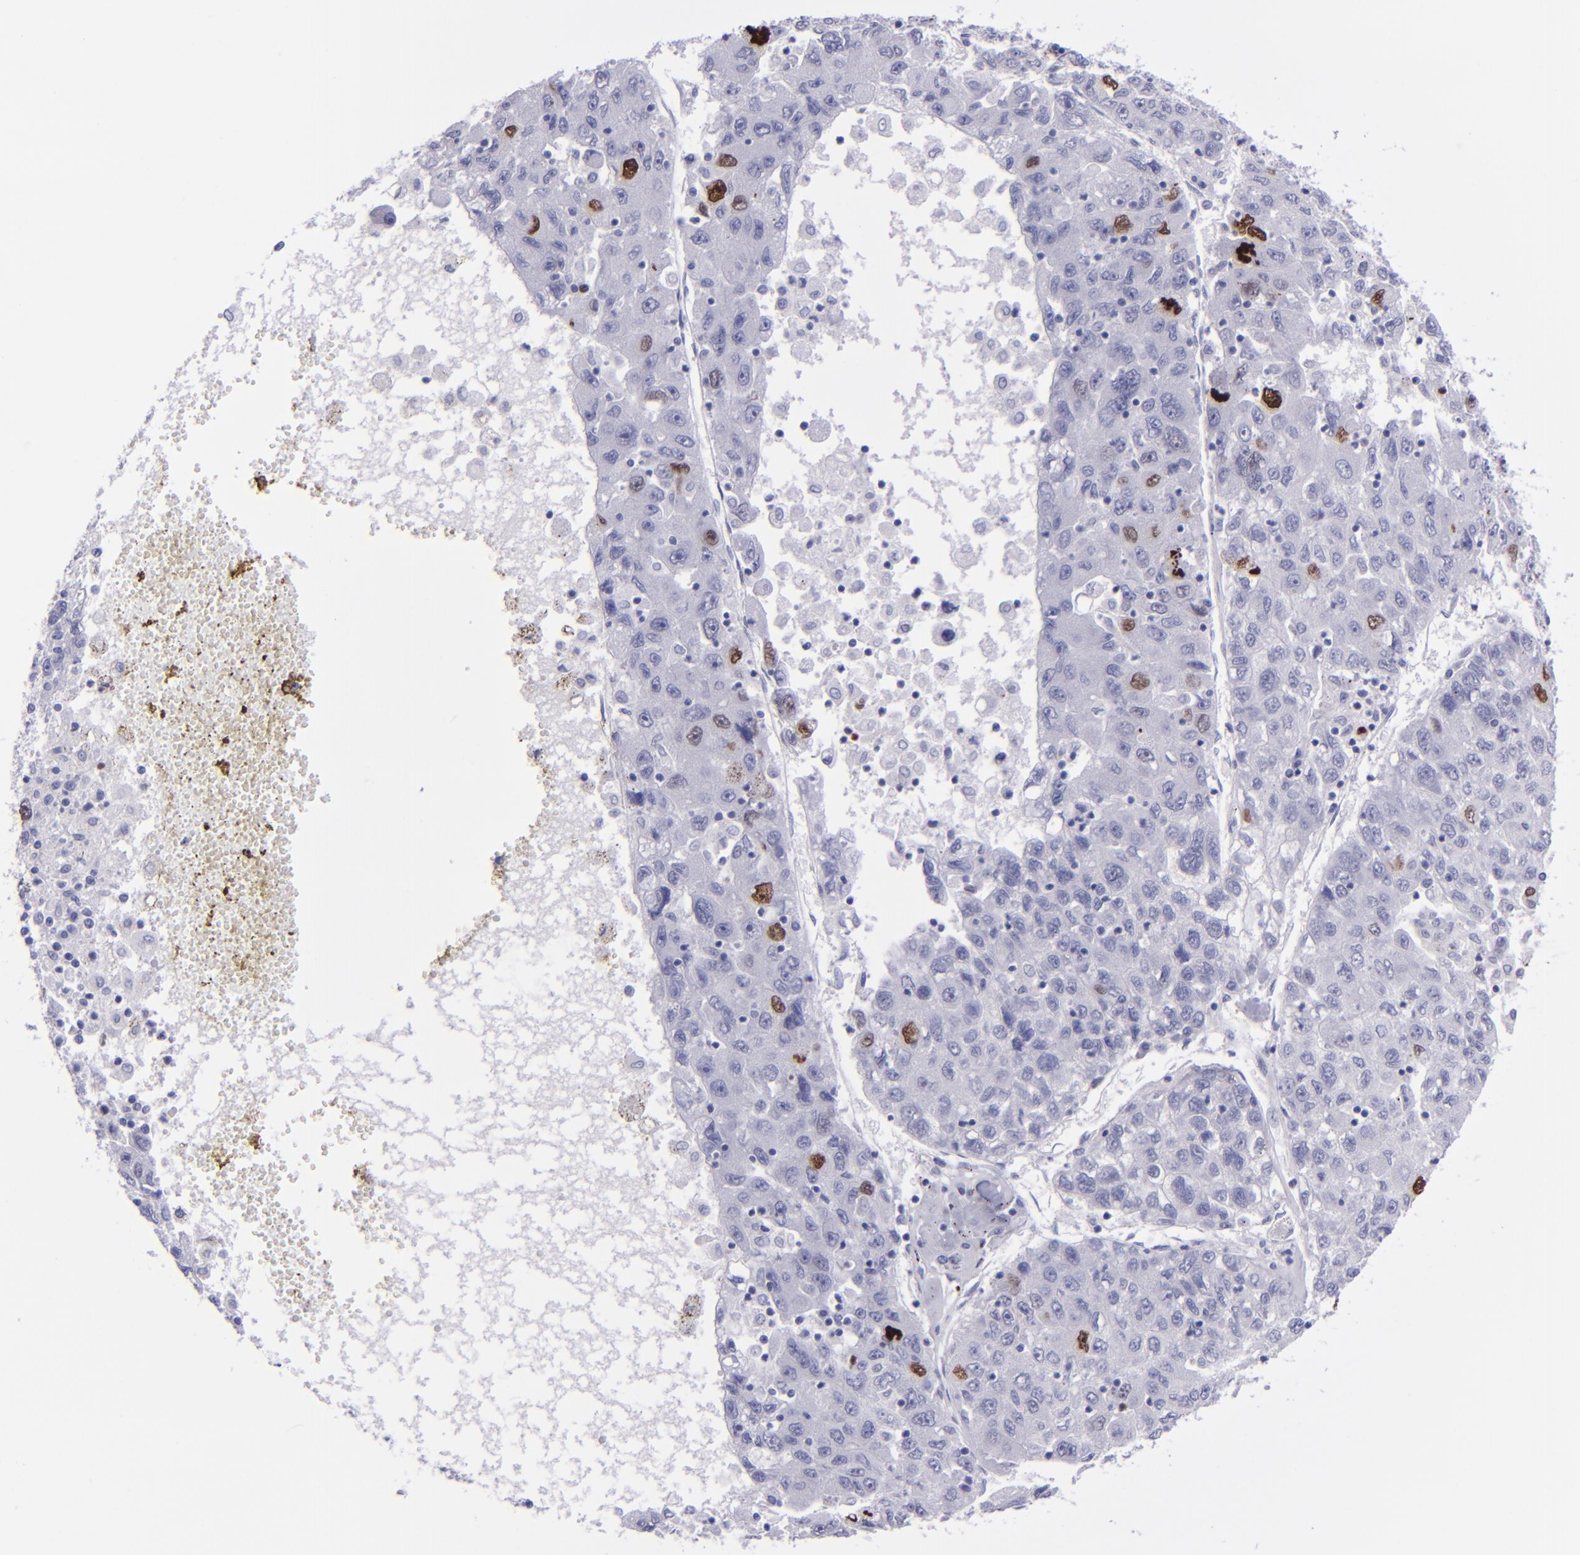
{"staining": {"intensity": "strong", "quantity": "<25%", "location": "nuclear"}, "tissue": "liver cancer", "cell_type": "Tumor cells", "image_type": "cancer", "snomed": [{"axis": "morphology", "description": "Carcinoma, Hepatocellular, NOS"}, {"axis": "topography", "description": "Liver"}], "caption": "This image reveals liver cancer stained with immunohistochemistry to label a protein in brown. The nuclear of tumor cells show strong positivity for the protein. Nuclei are counter-stained blue.", "gene": "TOP2A", "patient": {"sex": "male", "age": 49}}